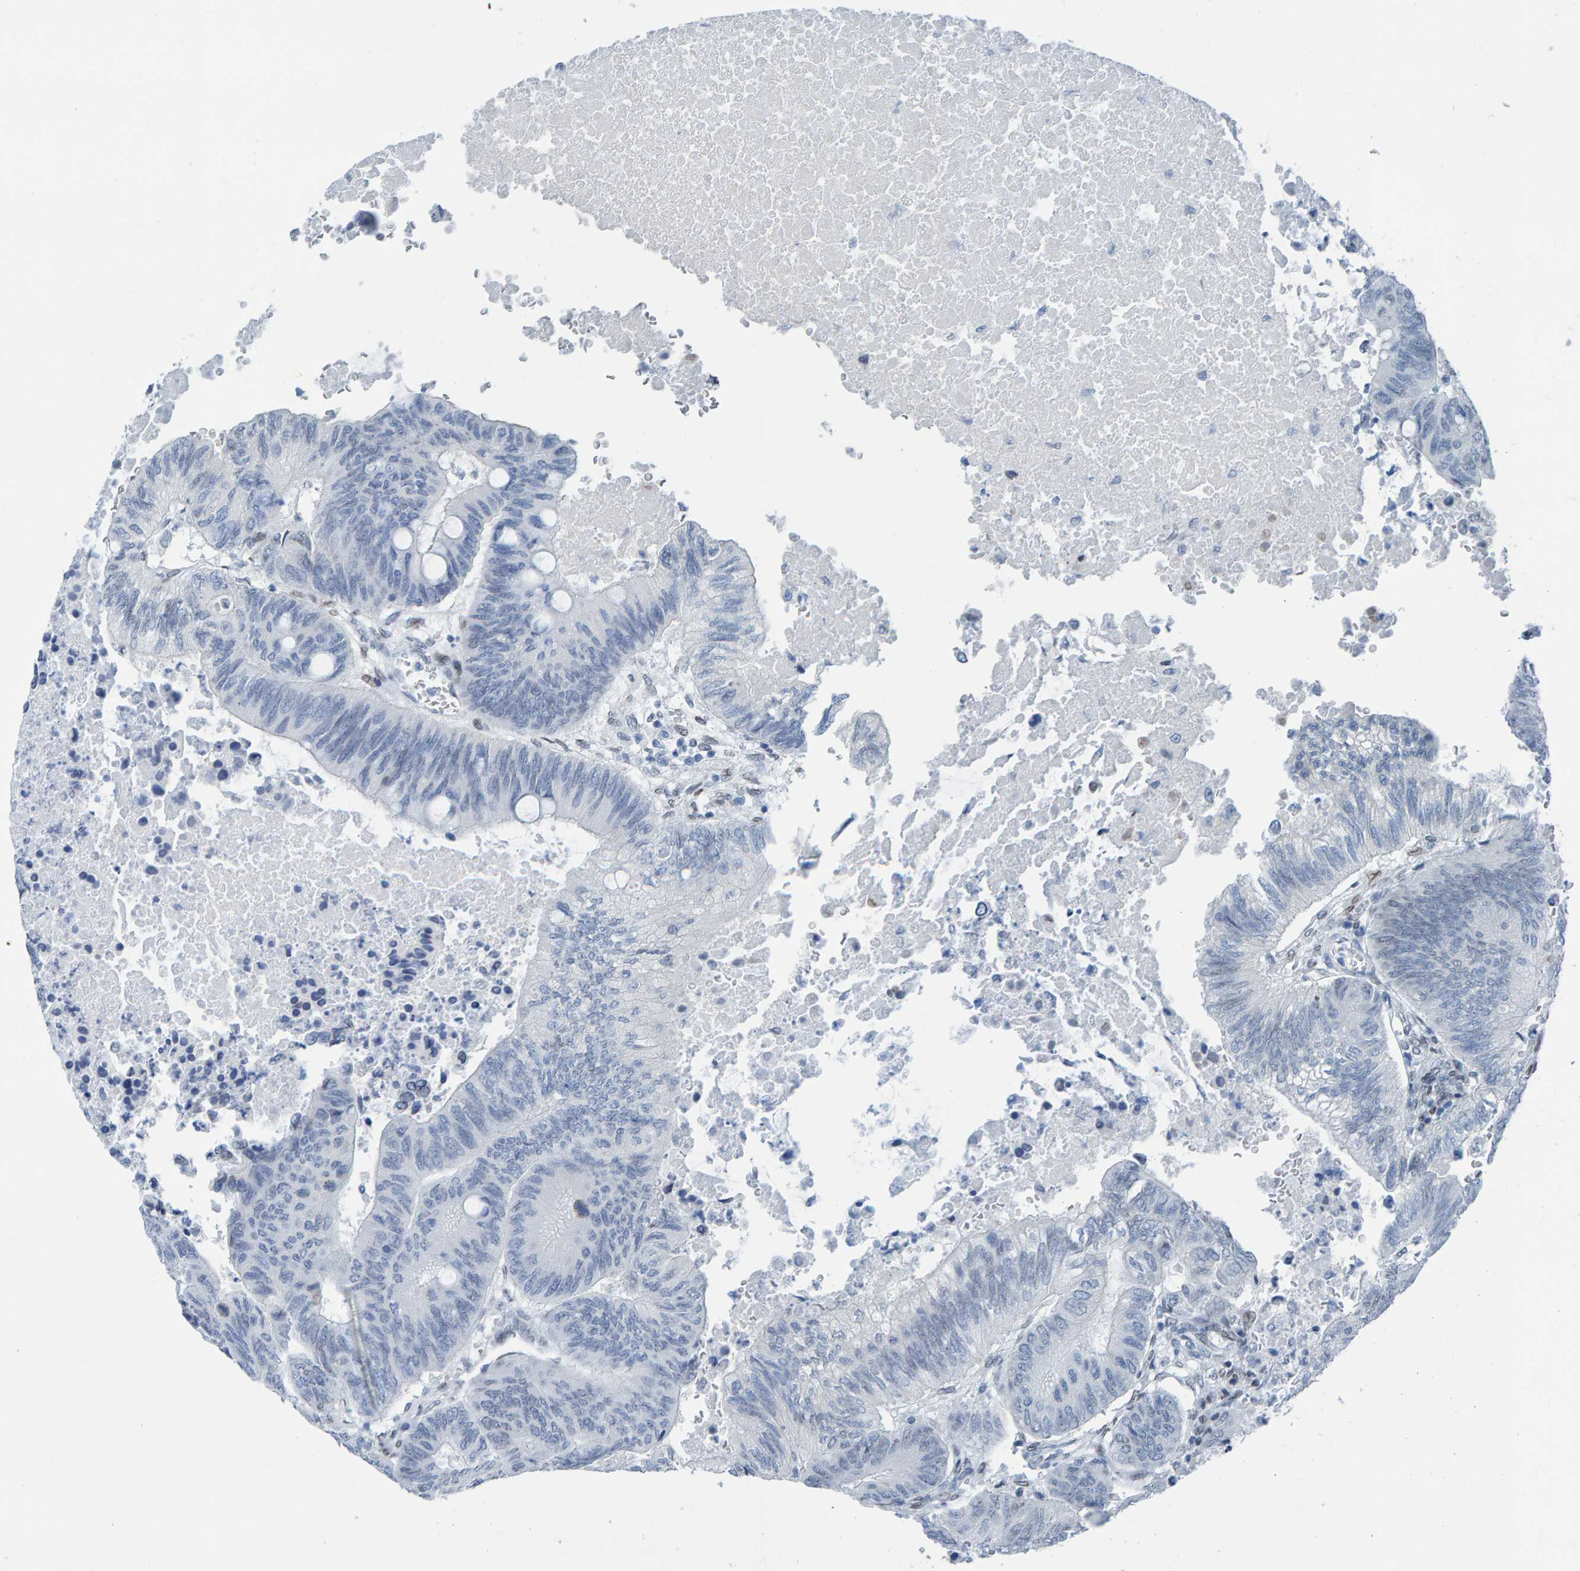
{"staining": {"intensity": "negative", "quantity": "none", "location": "none"}, "tissue": "colorectal cancer", "cell_type": "Tumor cells", "image_type": "cancer", "snomed": [{"axis": "morphology", "description": "Normal tissue, NOS"}, {"axis": "morphology", "description": "Adenocarcinoma, NOS"}, {"axis": "topography", "description": "Rectum"}, {"axis": "topography", "description": "Peripheral nerve tissue"}], "caption": "This is a micrograph of IHC staining of colorectal cancer (adenocarcinoma), which shows no positivity in tumor cells.", "gene": "LMNB2", "patient": {"sex": "male", "age": 92}}